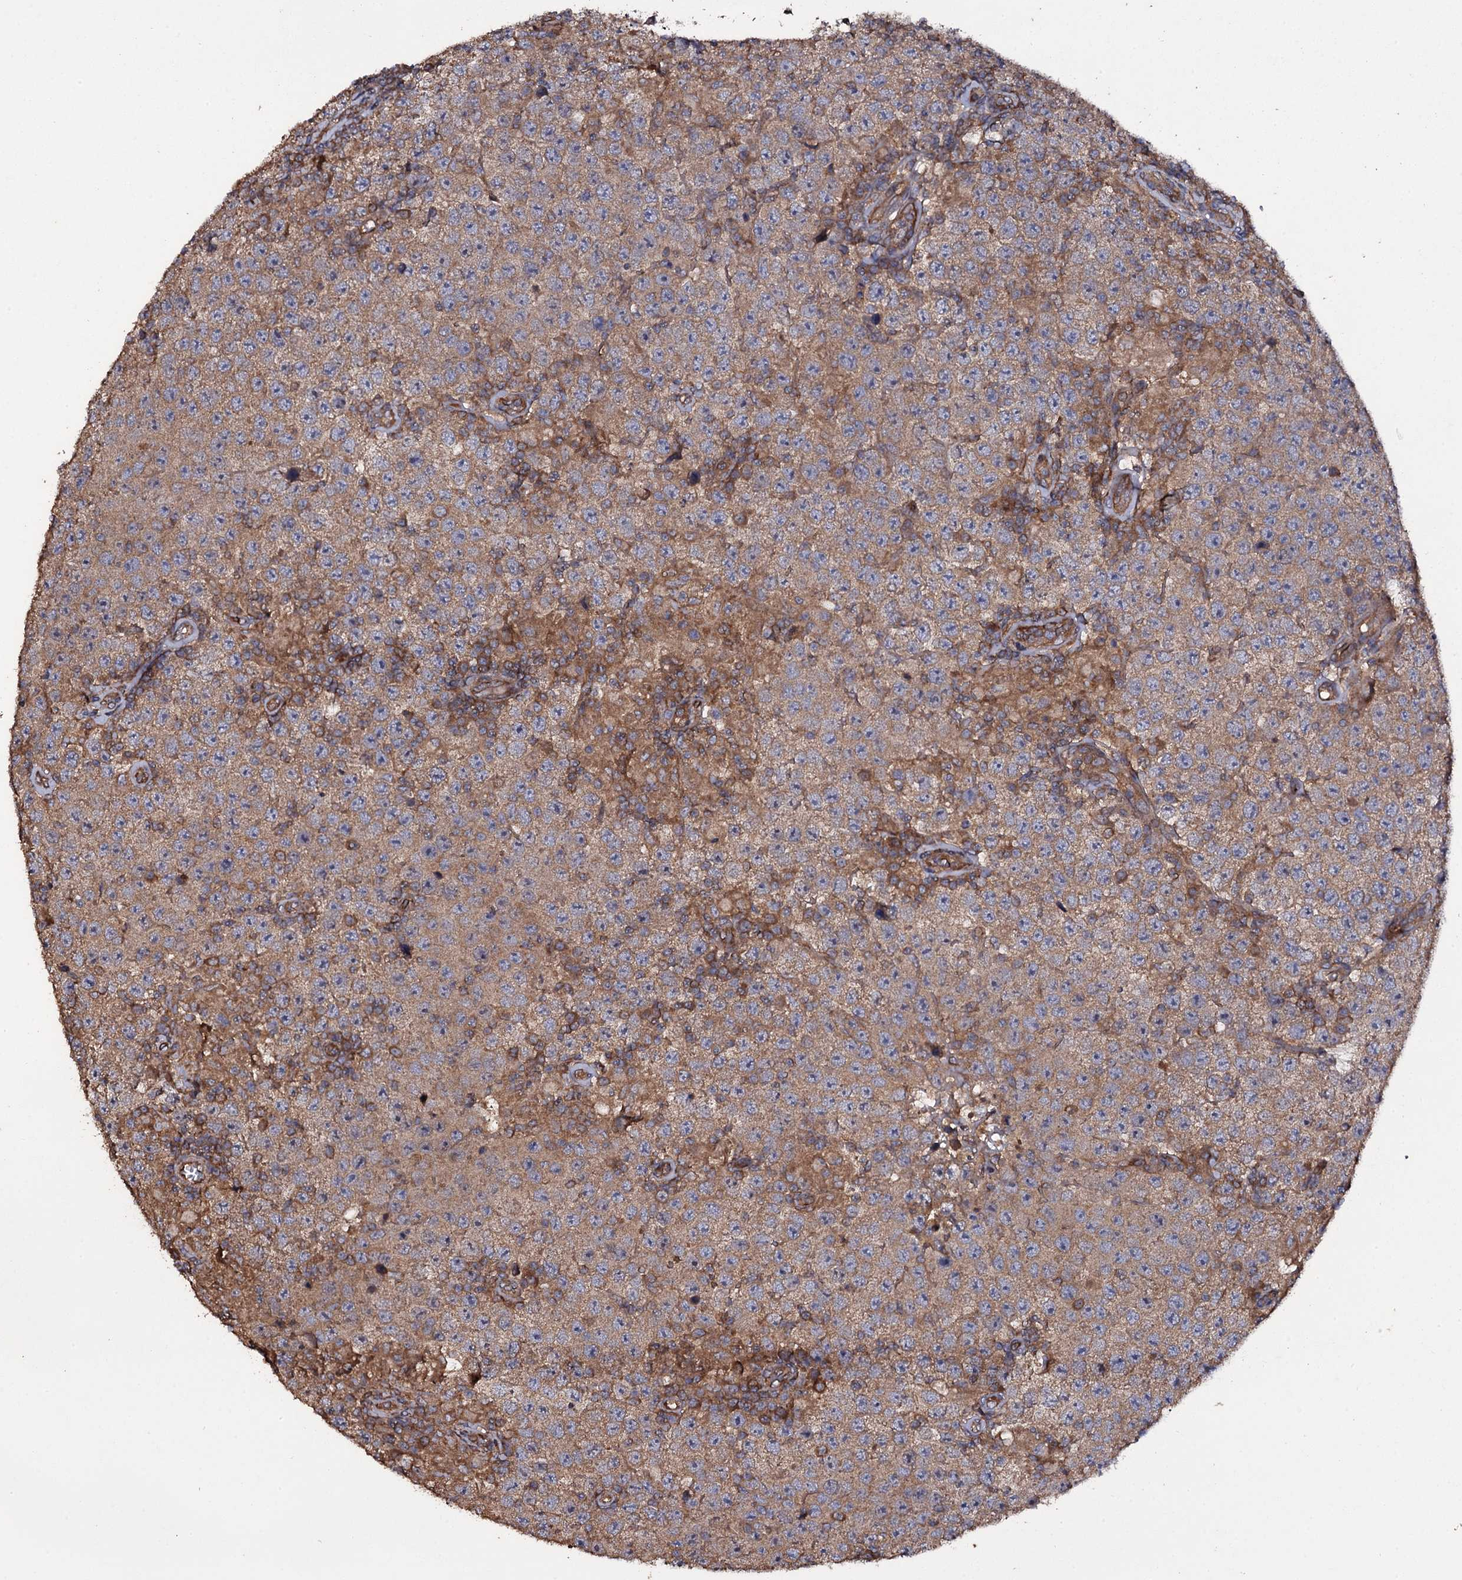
{"staining": {"intensity": "moderate", "quantity": ">75%", "location": "cytoplasmic/membranous"}, "tissue": "testis cancer", "cell_type": "Tumor cells", "image_type": "cancer", "snomed": [{"axis": "morphology", "description": "Normal tissue, NOS"}, {"axis": "morphology", "description": "Urothelial carcinoma, High grade"}, {"axis": "morphology", "description": "Seminoma, NOS"}, {"axis": "morphology", "description": "Carcinoma, Embryonal, NOS"}, {"axis": "topography", "description": "Urinary bladder"}, {"axis": "topography", "description": "Testis"}], "caption": "DAB immunohistochemical staining of urothelial carcinoma (high-grade) (testis) displays moderate cytoplasmic/membranous protein positivity in approximately >75% of tumor cells. (Brightfield microscopy of DAB IHC at high magnification).", "gene": "TTC23", "patient": {"sex": "male", "age": 41}}